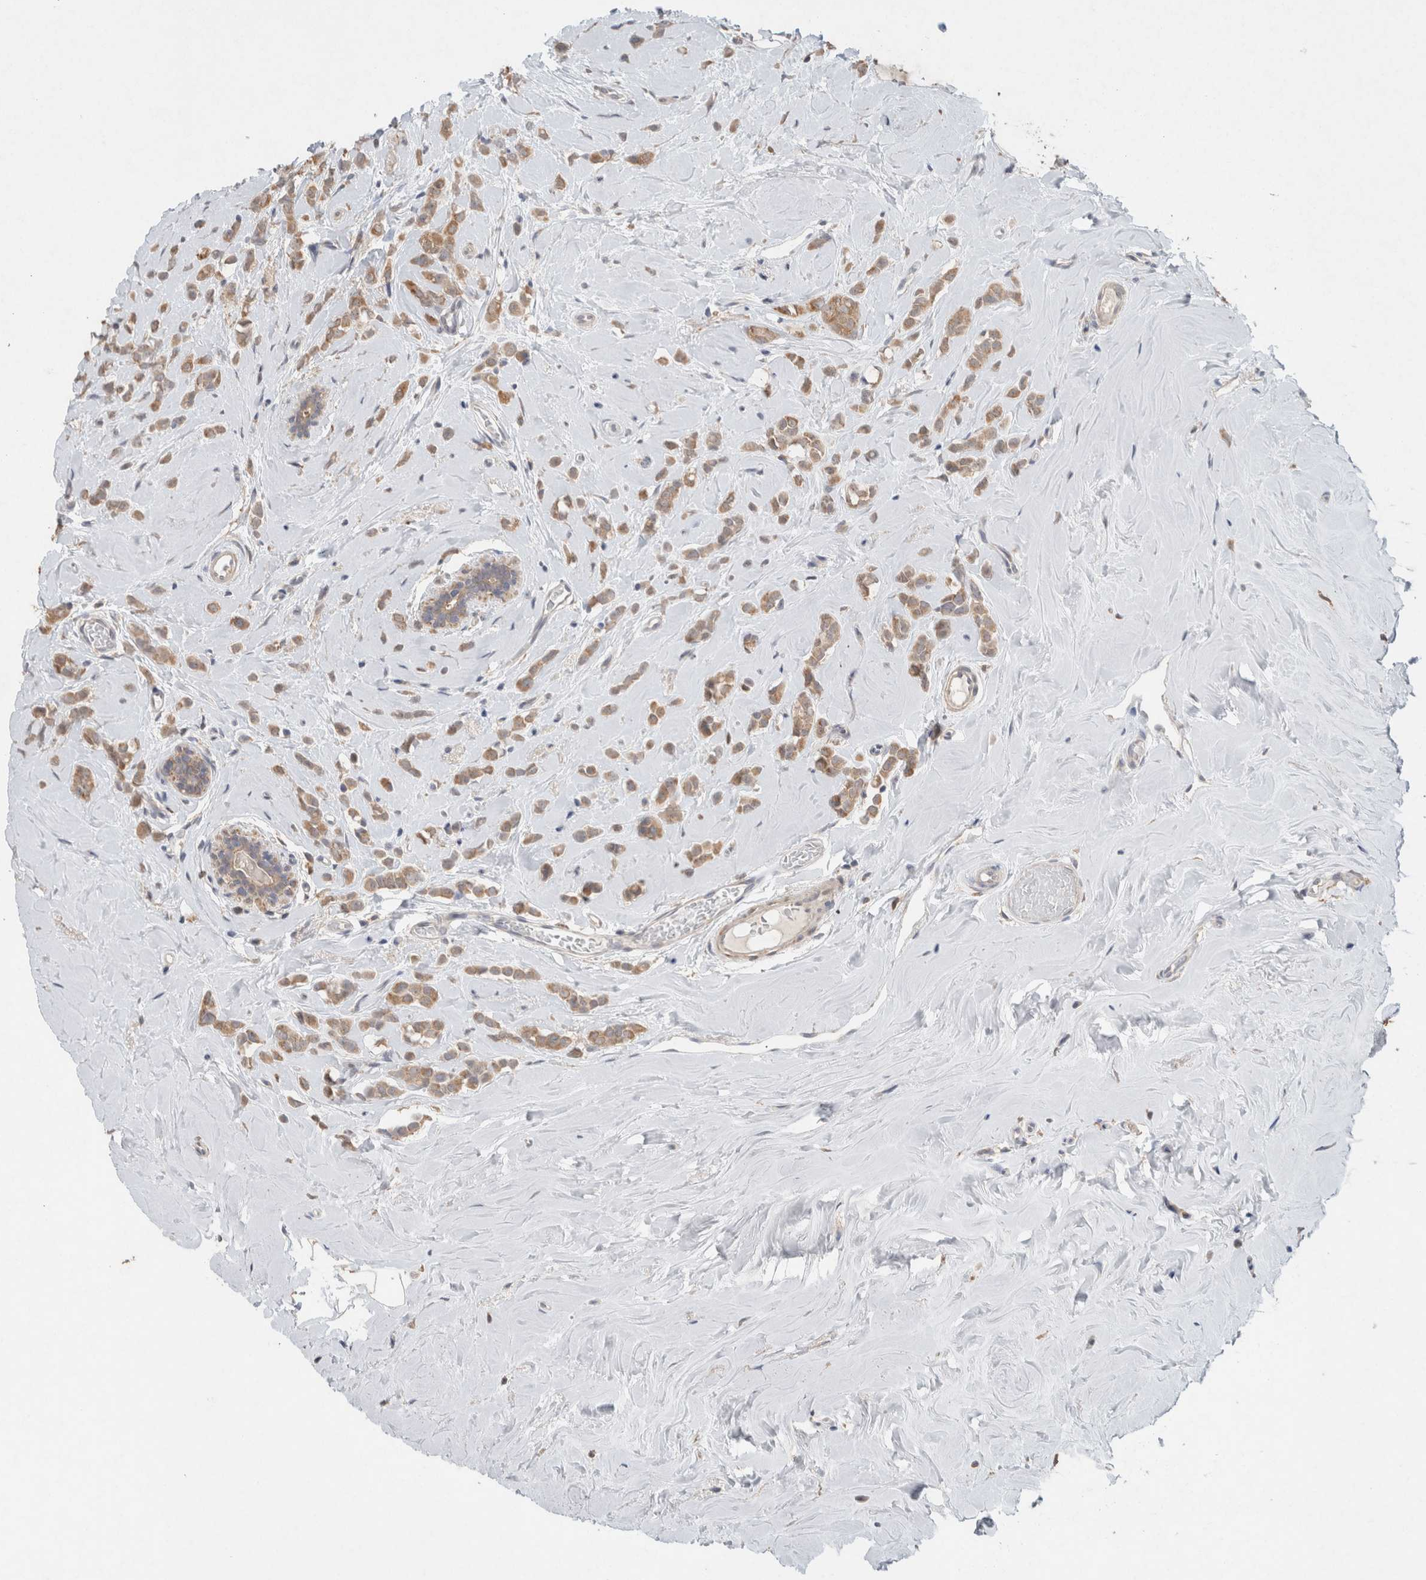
{"staining": {"intensity": "moderate", "quantity": ">75%", "location": "cytoplasmic/membranous"}, "tissue": "breast cancer", "cell_type": "Tumor cells", "image_type": "cancer", "snomed": [{"axis": "morphology", "description": "Lobular carcinoma"}, {"axis": "topography", "description": "Breast"}], "caption": "Breast cancer stained with DAB immunohistochemistry exhibits medium levels of moderate cytoplasmic/membranous staining in approximately >75% of tumor cells. Nuclei are stained in blue.", "gene": "RAB14", "patient": {"sex": "female", "age": 47}}